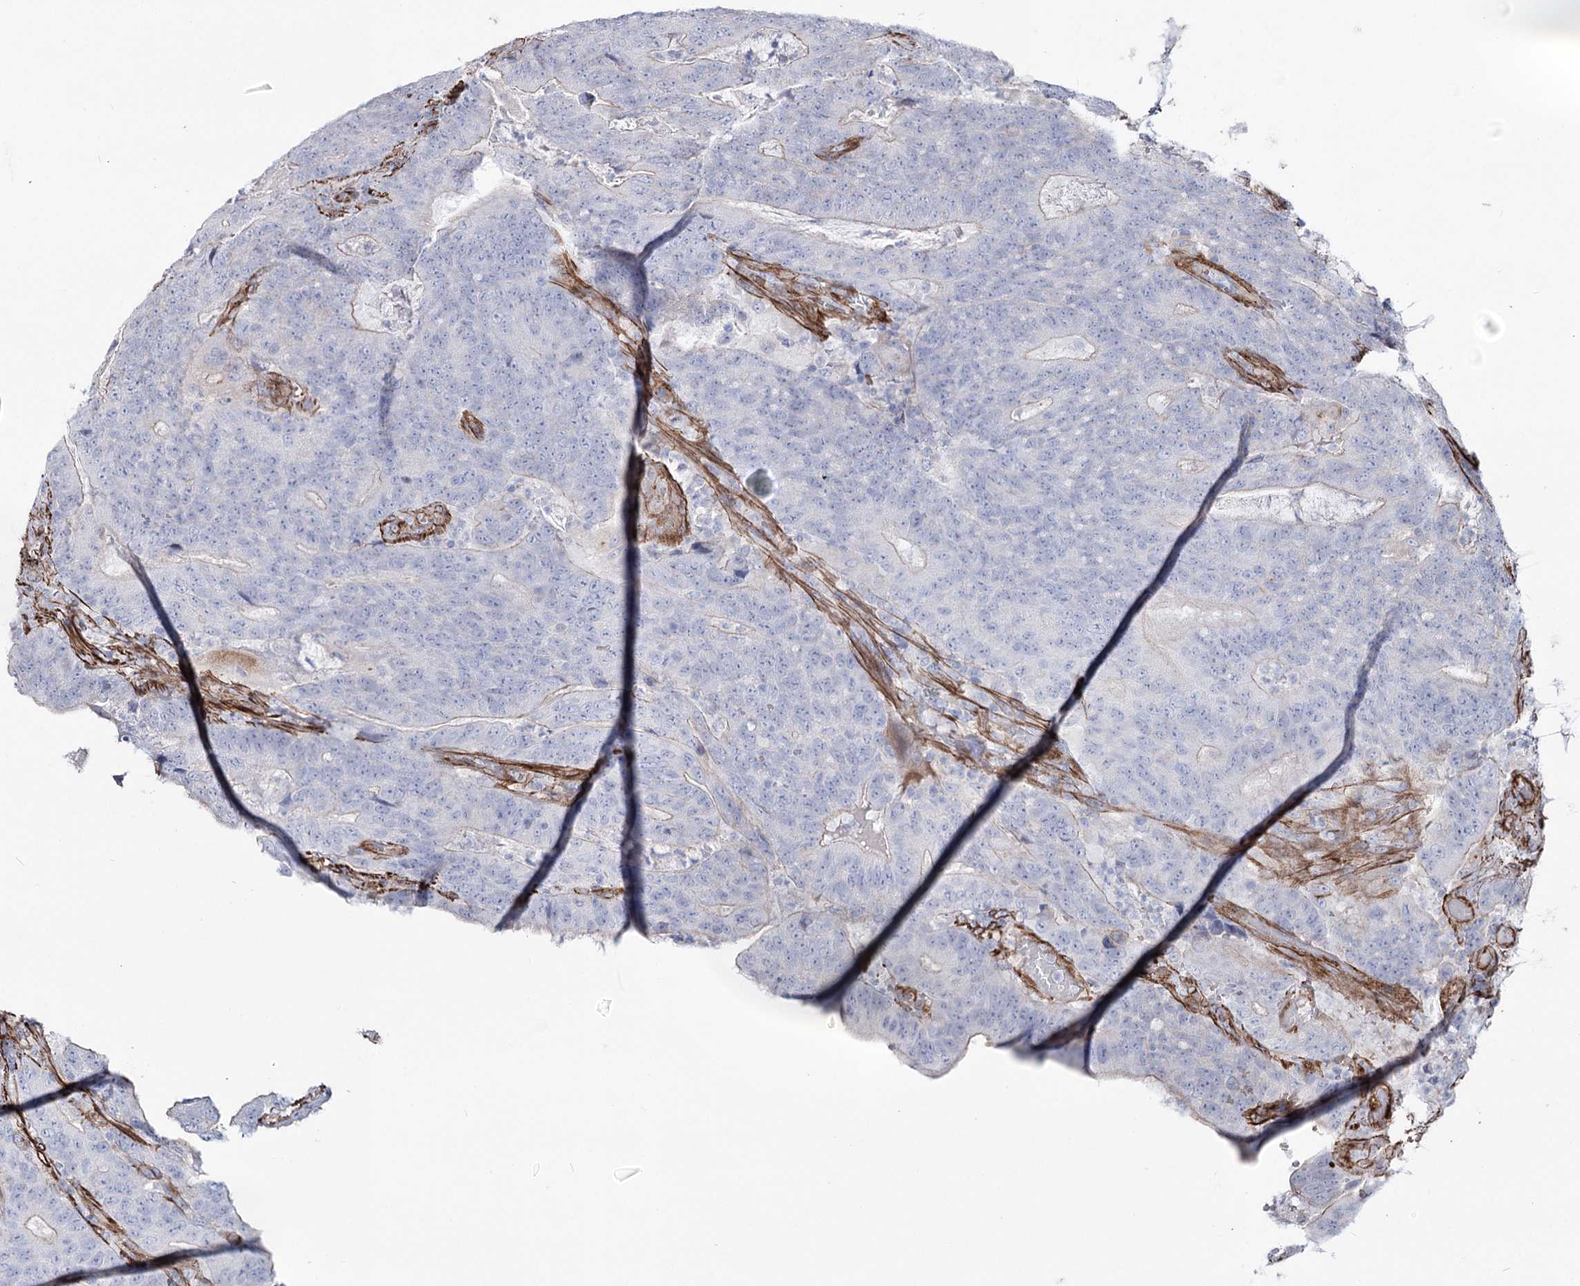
{"staining": {"intensity": "negative", "quantity": "none", "location": "none"}, "tissue": "colorectal cancer", "cell_type": "Tumor cells", "image_type": "cancer", "snomed": [{"axis": "morphology", "description": "Normal tissue, NOS"}, {"axis": "morphology", "description": "Adenocarcinoma, NOS"}, {"axis": "topography", "description": "Colon"}], "caption": "Protein analysis of adenocarcinoma (colorectal) displays no significant positivity in tumor cells. Nuclei are stained in blue.", "gene": "ARHGAP20", "patient": {"sex": "female", "age": 75}}